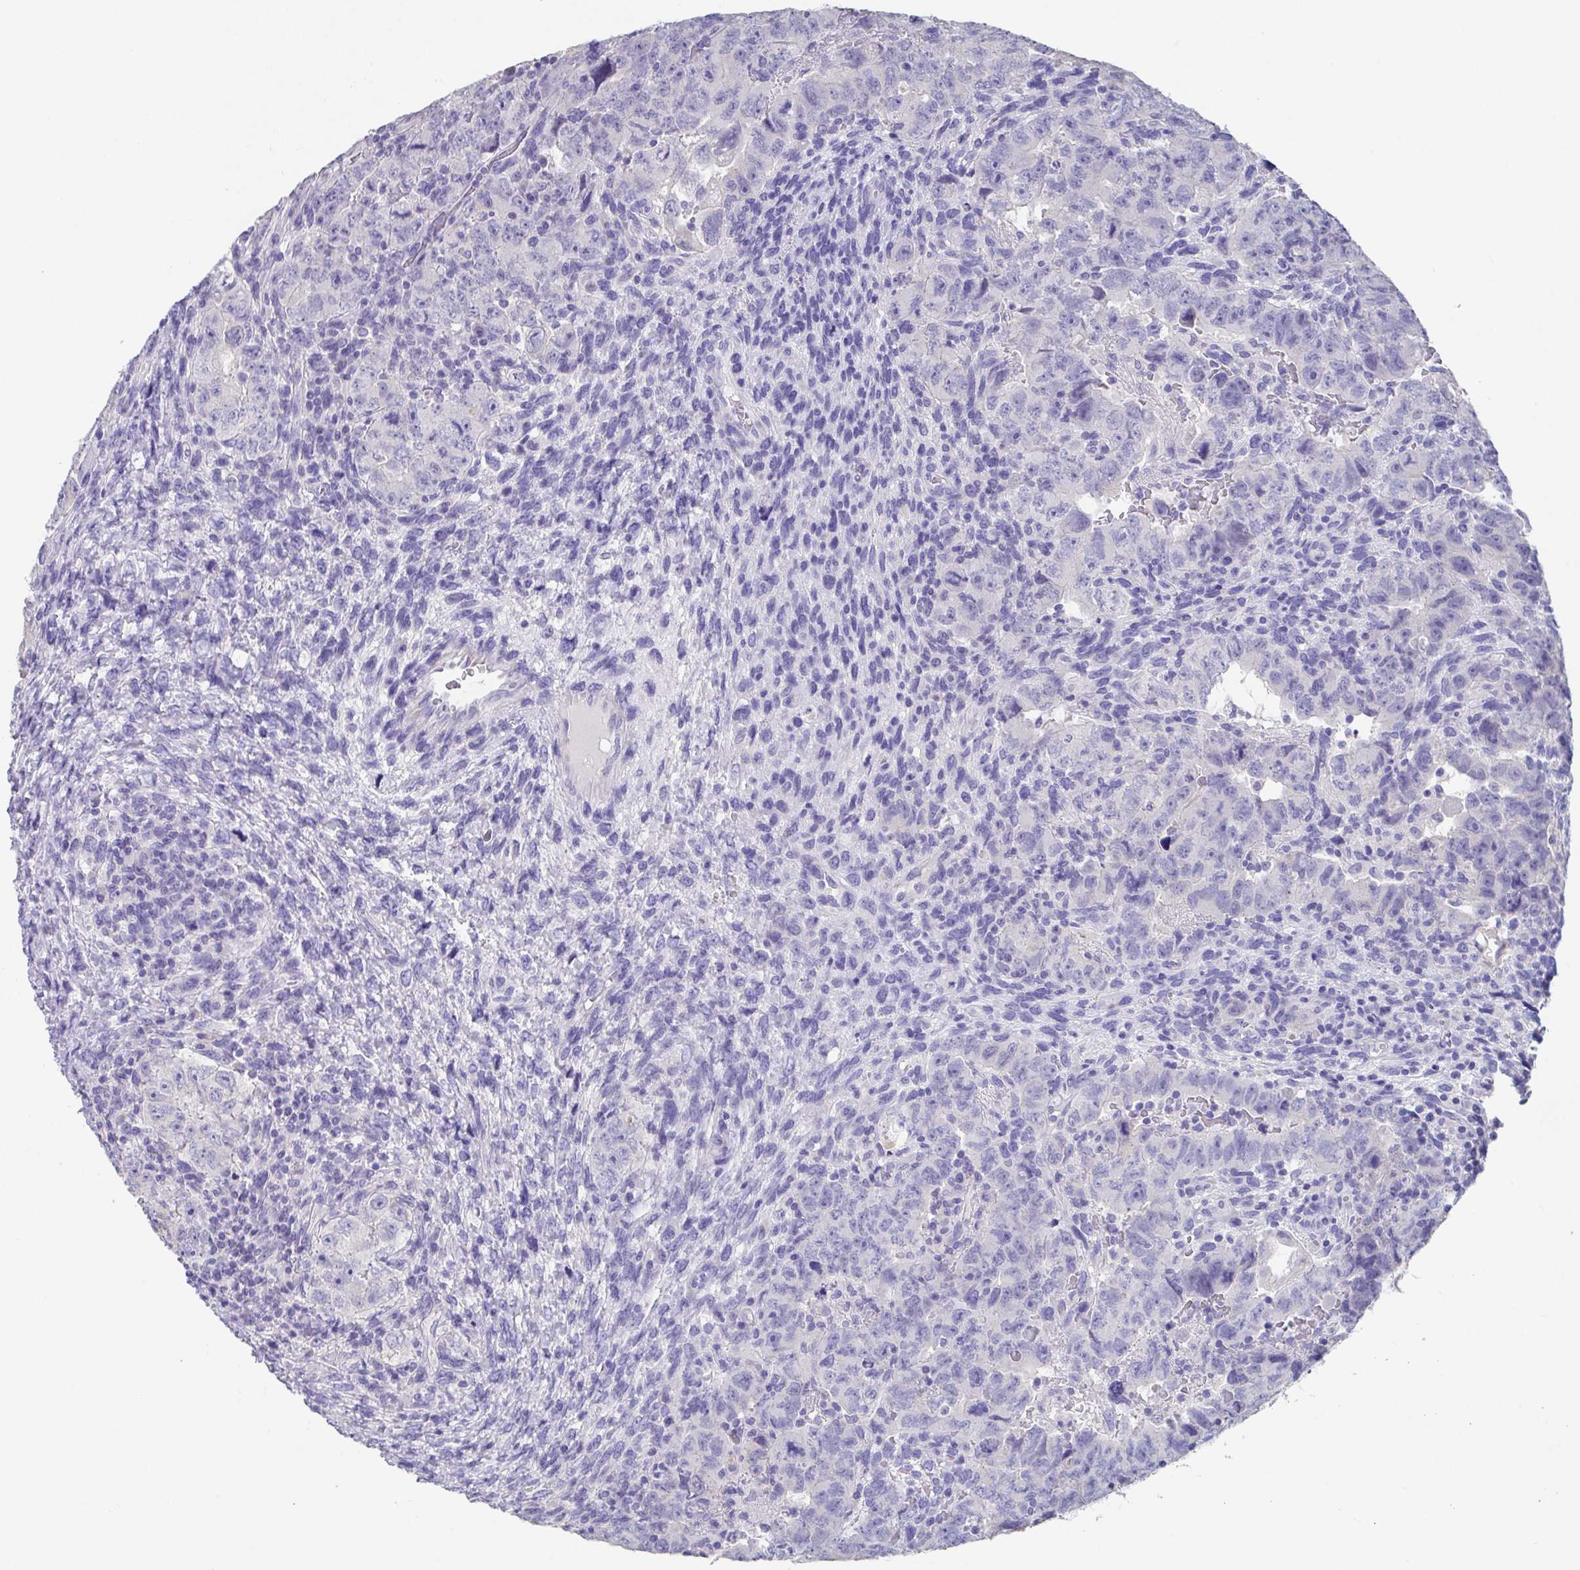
{"staining": {"intensity": "negative", "quantity": "none", "location": "none"}, "tissue": "testis cancer", "cell_type": "Tumor cells", "image_type": "cancer", "snomed": [{"axis": "morphology", "description": "Carcinoma, Embryonal, NOS"}, {"axis": "topography", "description": "Testis"}], "caption": "Immunohistochemistry of human testis embryonal carcinoma shows no staining in tumor cells. The staining is performed using DAB brown chromogen with nuclei counter-stained in using hematoxylin.", "gene": "SLC44A4", "patient": {"sex": "male", "age": 24}}